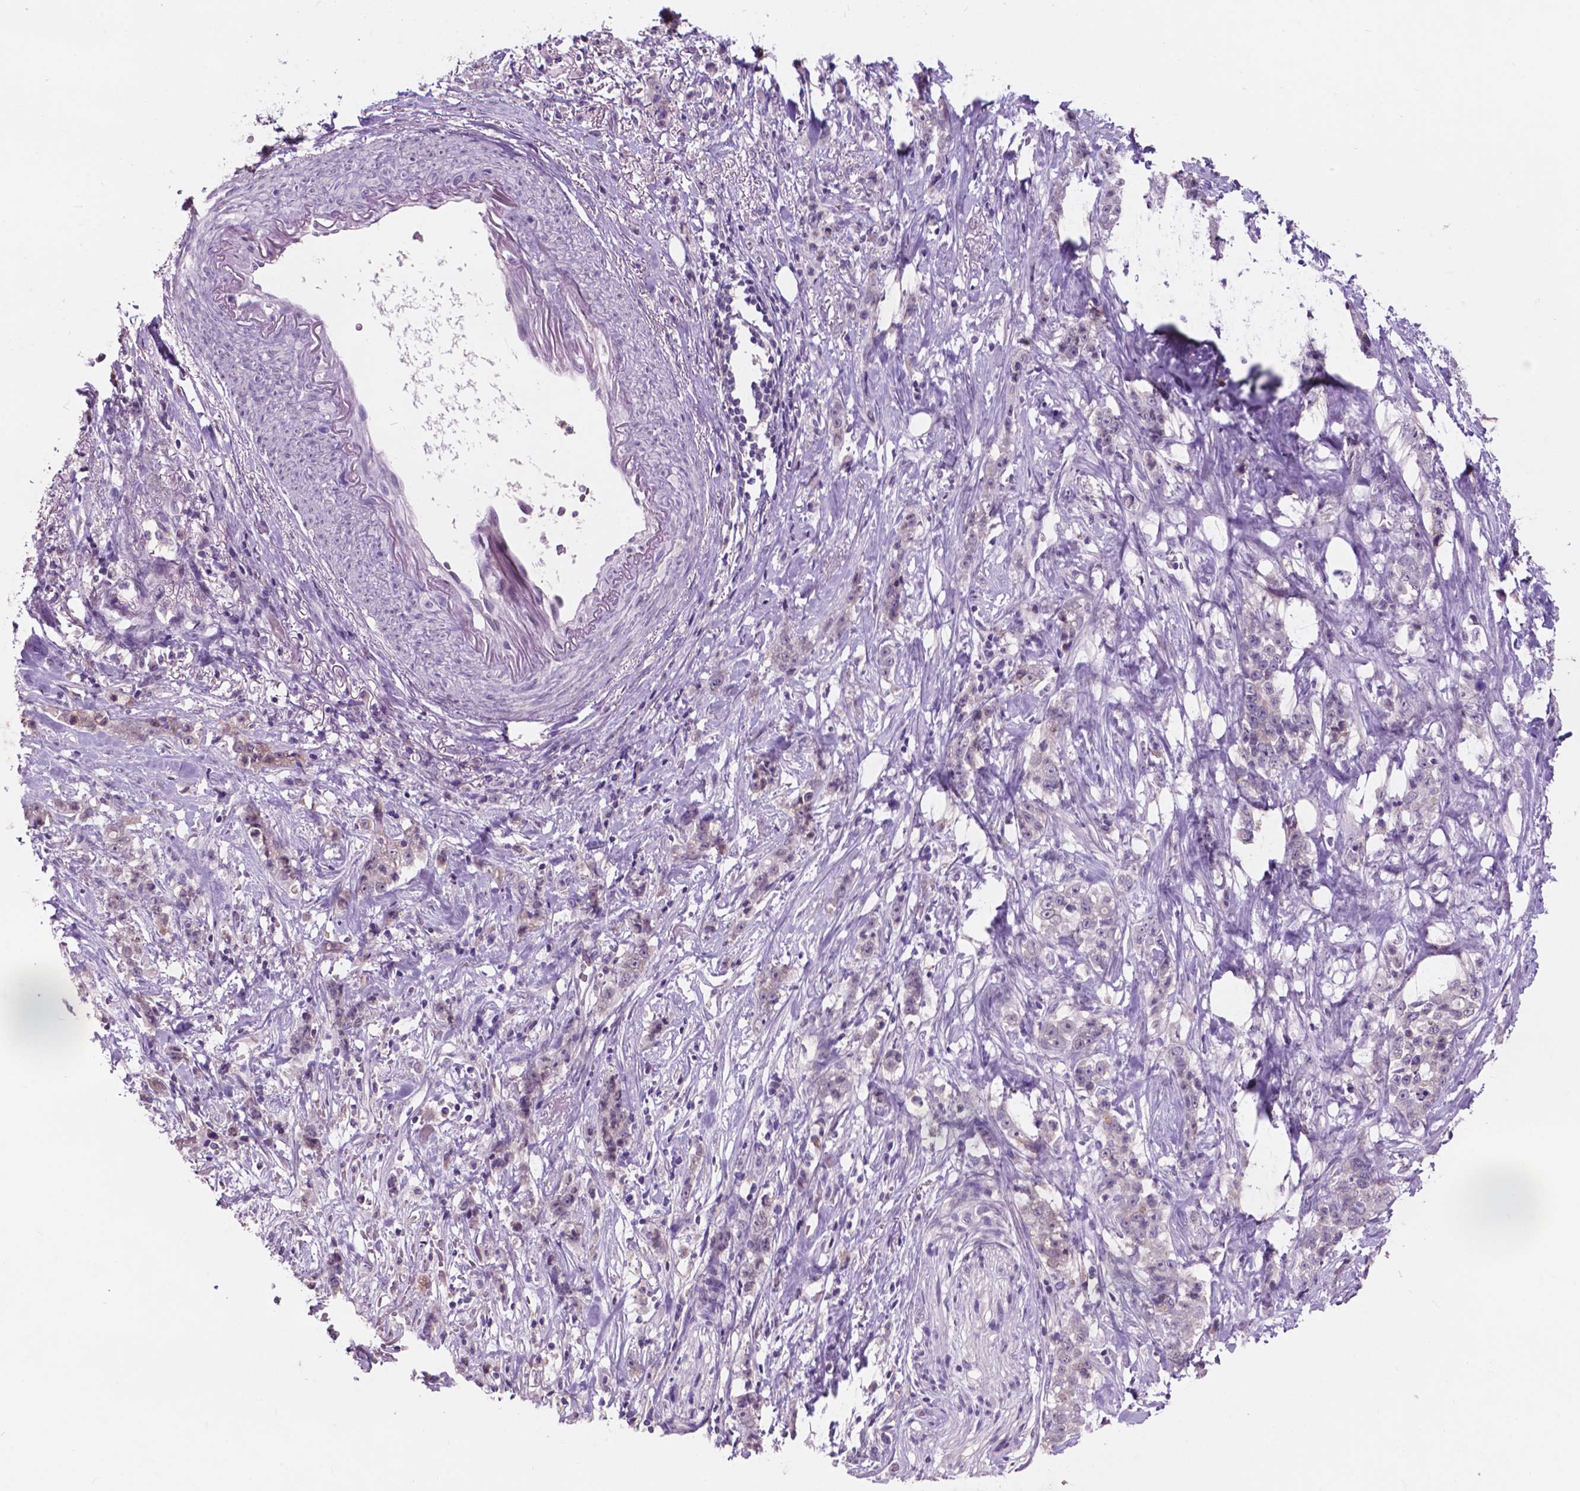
{"staining": {"intensity": "negative", "quantity": "none", "location": "none"}, "tissue": "stomach cancer", "cell_type": "Tumor cells", "image_type": "cancer", "snomed": [{"axis": "morphology", "description": "Adenocarcinoma, NOS"}, {"axis": "topography", "description": "Stomach, lower"}], "caption": "An immunohistochemistry image of stomach cancer (adenocarcinoma) is shown. There is no staining in tumor cells of stomach cancer (adenocarcinoma). (Immunohistochemistry, brightfield microscopy, high magnification).", "gene": "PLSCR1", "patient": {"sex": "male", "age": 88}}